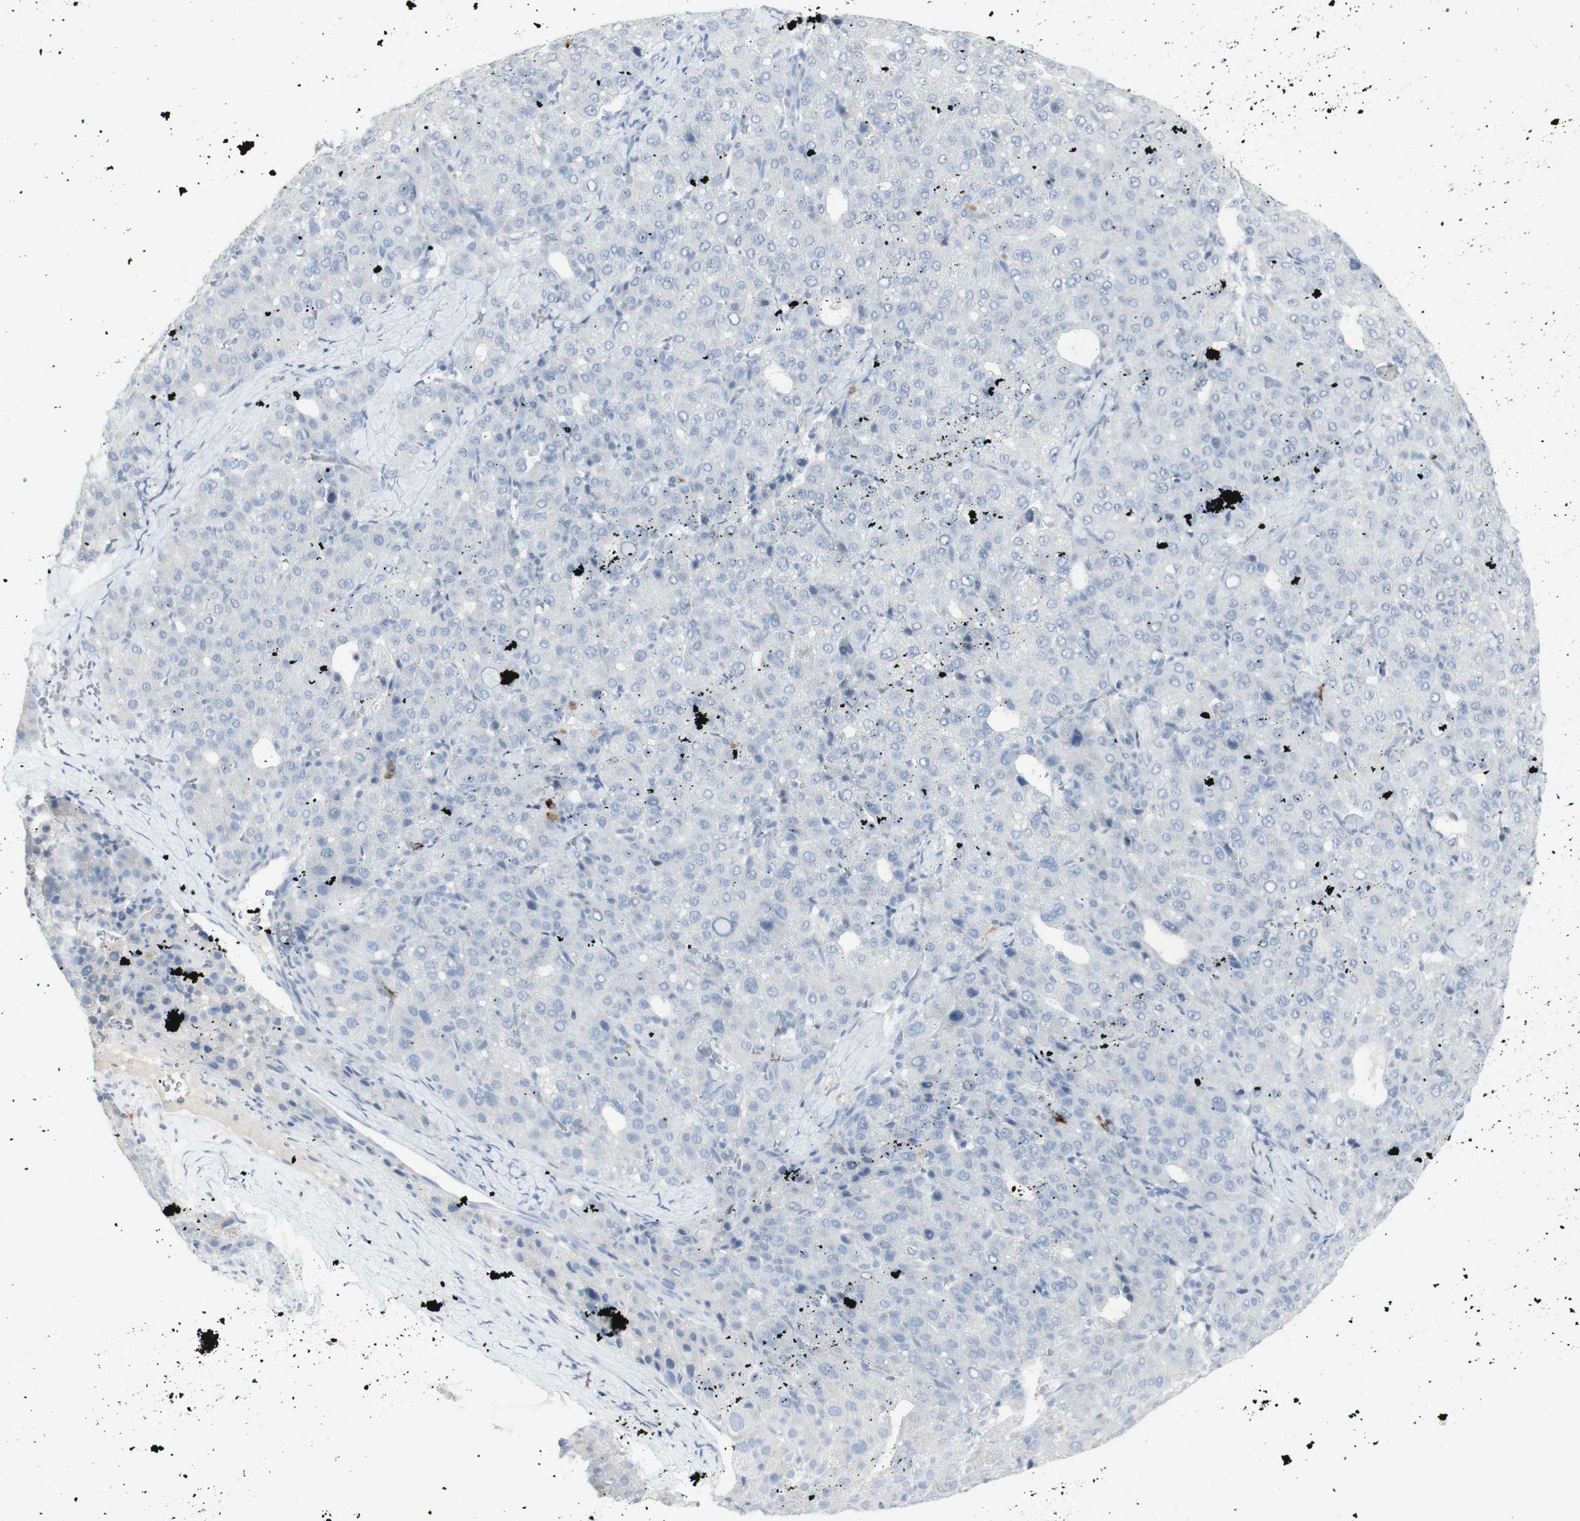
{"staining": {"intensity": "negative", "quantity": "none", "location": "none"}, "tissue": "liver cancer", "cell_type": "Tumor cells", "image_type": "cancer", "snomed": [{"axis": "morphology", "description": "Carcinoma, Hepatocellular, NOS"}, {"axis": "topography", "description": "Liver"}], "caption": "Tumor cells show no significant protein expression in liver cancer (hepatocellular carcinoma).", "gene": "CD207", "patient": {"sex": "male", "age": 65}}